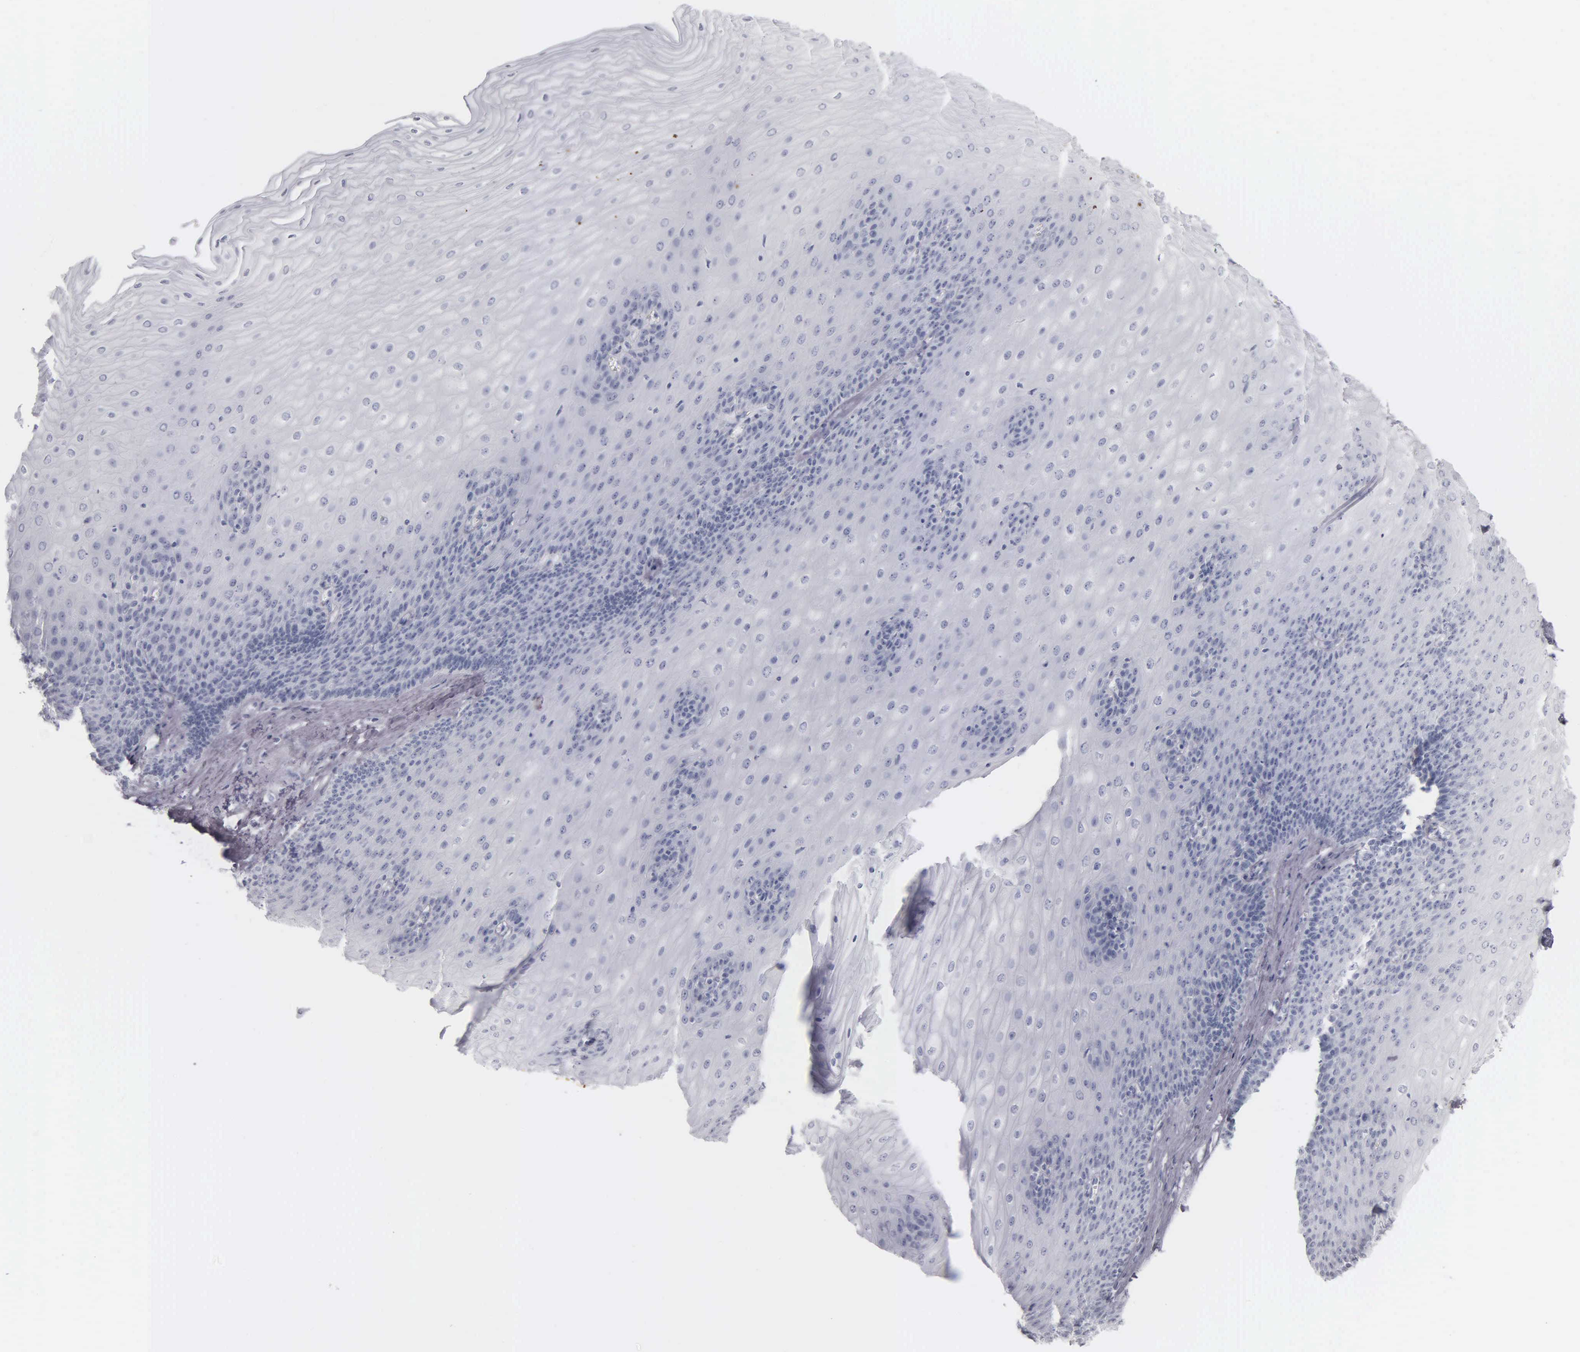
{"staining": {"intensity": "negative", "quantity": "none", "location": "none"}, "tissue": "esophagus", "cell_type": "Squamous epithelial cells", "image_type": "normal", "snomed": [{"axis": "morphology", "description": "Normal tissue, NOS"}, {"axis": "topography", "description": "Esophagus"}], "caption": "DAB immunohistochemical staining of normal human esophagus demonstrates no significant expression in squamous epithelial cells. (DAB immunohistochemistry (IHC) visualized using brightfield microscopy, high magnification).", "gene": "DES", "patient": {"sex": "male", "age": 65}}